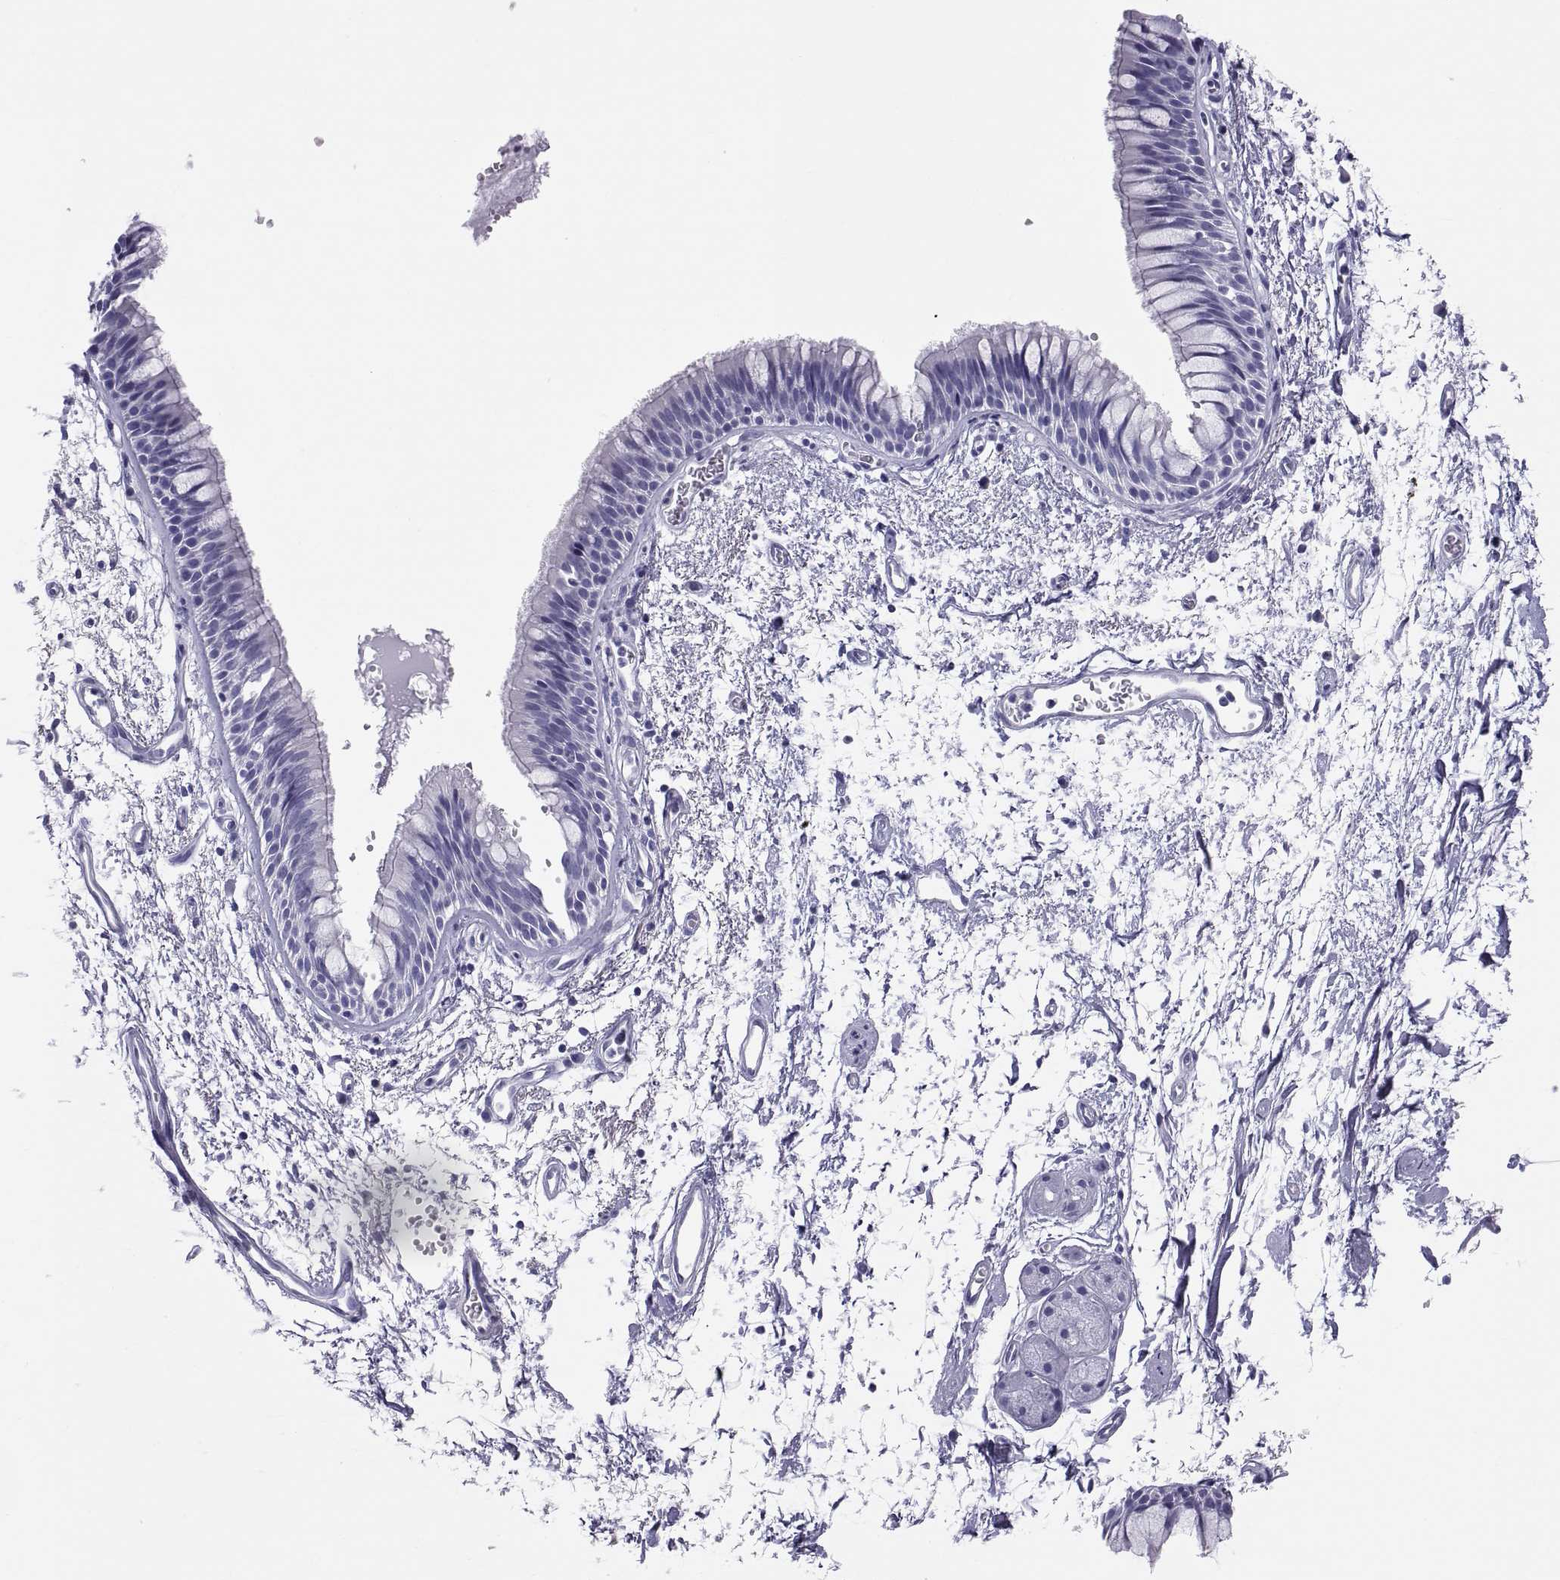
{"staining": {"intensity": "negative", "quantity": "none", "location": "none"}, "tissue": "bronchus", "cell_type": "Respiratory epithelial cells", "image_type": "normal", "snomed": [{"axis": "morphology", "description": "Normal tissue, NOS"}, {"axis": "topography", "description": "Cartilage tissue"}, {"axis": "topography", "description": "Bronchus"}], "caption": "High power microscopy histopathology image of an IHC micrograph of unremarkable bronchus, revealing no significant positivity in respiratory epithelial cells.", "gene": "RNASE12", "patient": {"sex": "male", "age": 66}}